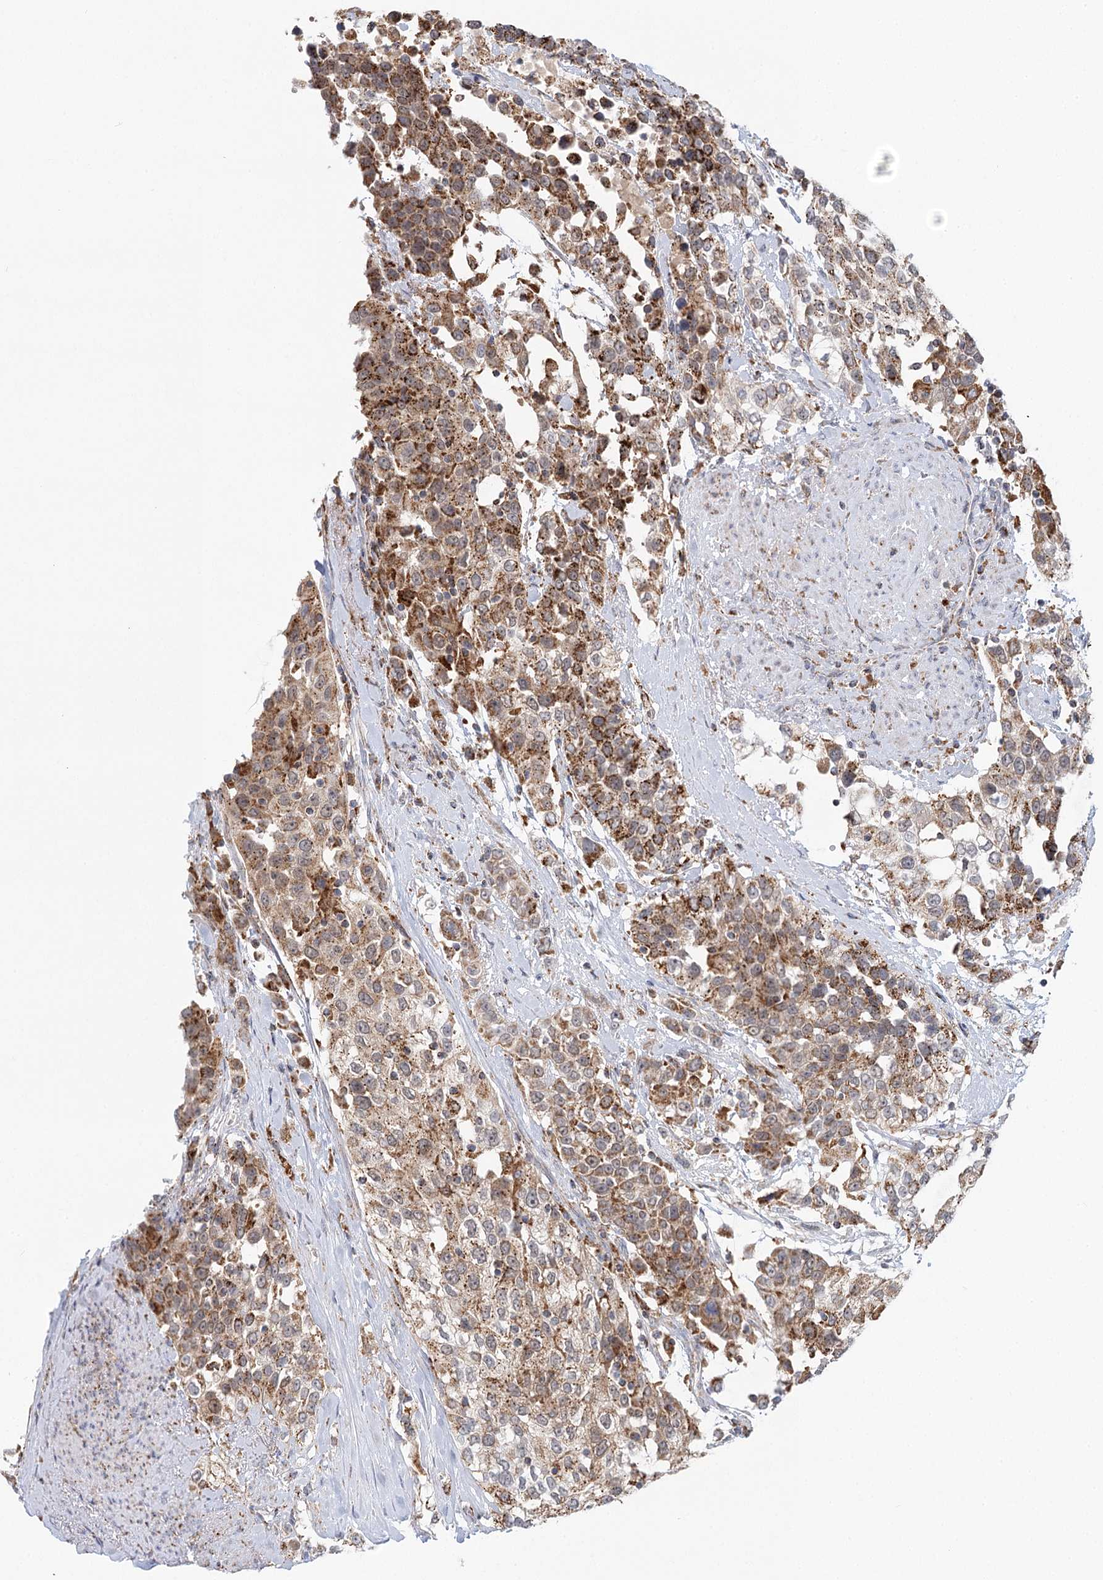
{"staining": {"intensity": "moderate", "quantity": ">75%", "location": "cytoplasmic/membranous"}, "tissue": "urothelial cancer", "cell_type": "Tumor cells", "image_type": "cancer", "snomed": [{"axis": "morphology", "description": "Urothelial carcinoma, High grade"}, {"axis": "topography", "description": "Urinary bladder"}], "caption": "The histopathology image demonstrates a brown stain indicating the presence of a protein in the cytoplasmic/membranous of tumor cells in urothelial cancer.", "gene": "TAS1R1", "patient": {"sex": "female", "age": 80}}